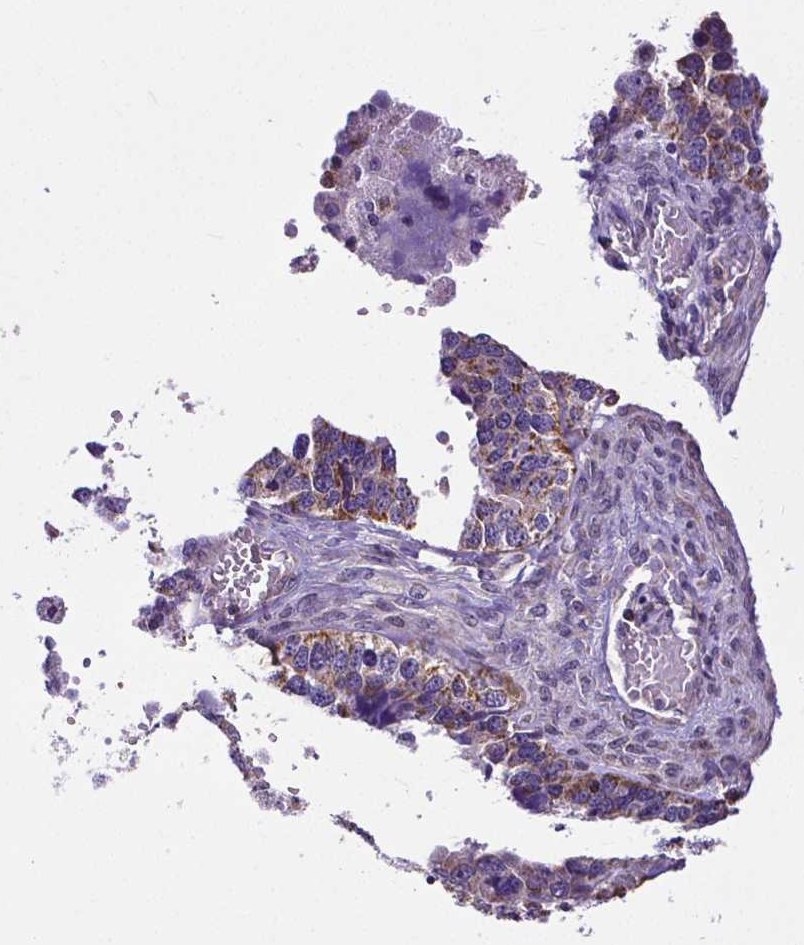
{"staining": {"intensity": "moderate", "quantity": ">75%", "location": "cytoplasmic/membranous"}, "tissue": "ovarian cancer", "cell_type": "Tumor cells", "image_type": "cancer", "snomed": [{"axis": "morphology", "description": "Cystadenocarcinoma, serous, NOS"}, {"axis": "topography", "description": "Ovary"}], "caption": "Ovarian serous cystadenocarcinoma stained with DAB (3,3'-diaminobenzidine) immunohistochemistry (IHC) demonstrates medium levels of moderate cytoplasmic/membranous positivity in approximately >75% of tumor cells.", "gene": "MCL1", "patient": {"sex": "female", "age": 76}}